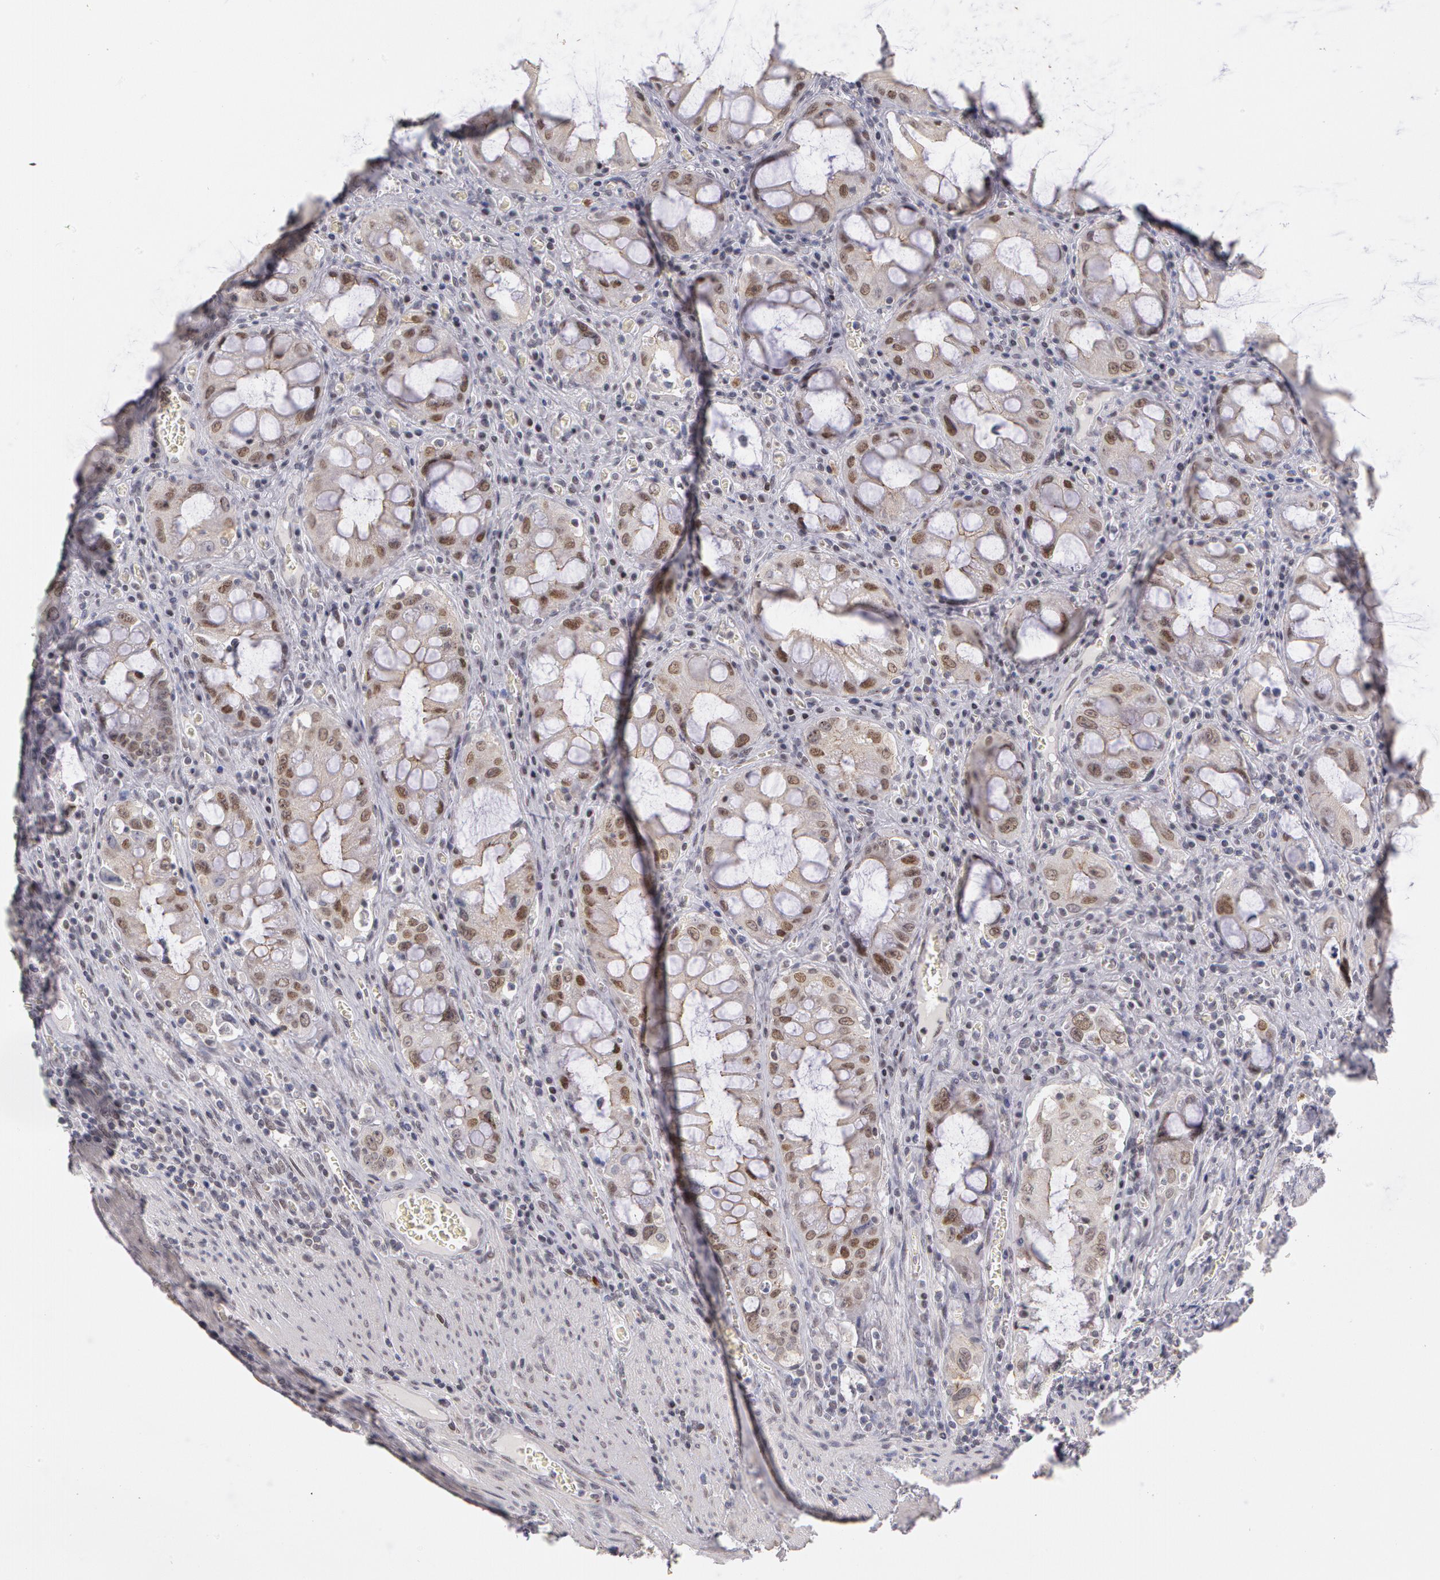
{"staining": {"intensity": "weak", "quantity": "25%-75%", "location": "nuclear"}, "tissue": "colorectal cancer", "cell_type": "Tumor cells", "image_type": "cancer", "snomed": [{"axis": "morphology", "description": "Adenocarcinoma, NOS"}, {"axis": "topography", "description": "Rectum"}], "caption": "IHC (DAB) staining of colorectal adenocarcinoma displays weak nuclear protein positivity in about 25%-75% of tumor cells.", "gene": "PRICKLE1", "patient": {"sex": "male", "age": 70}}